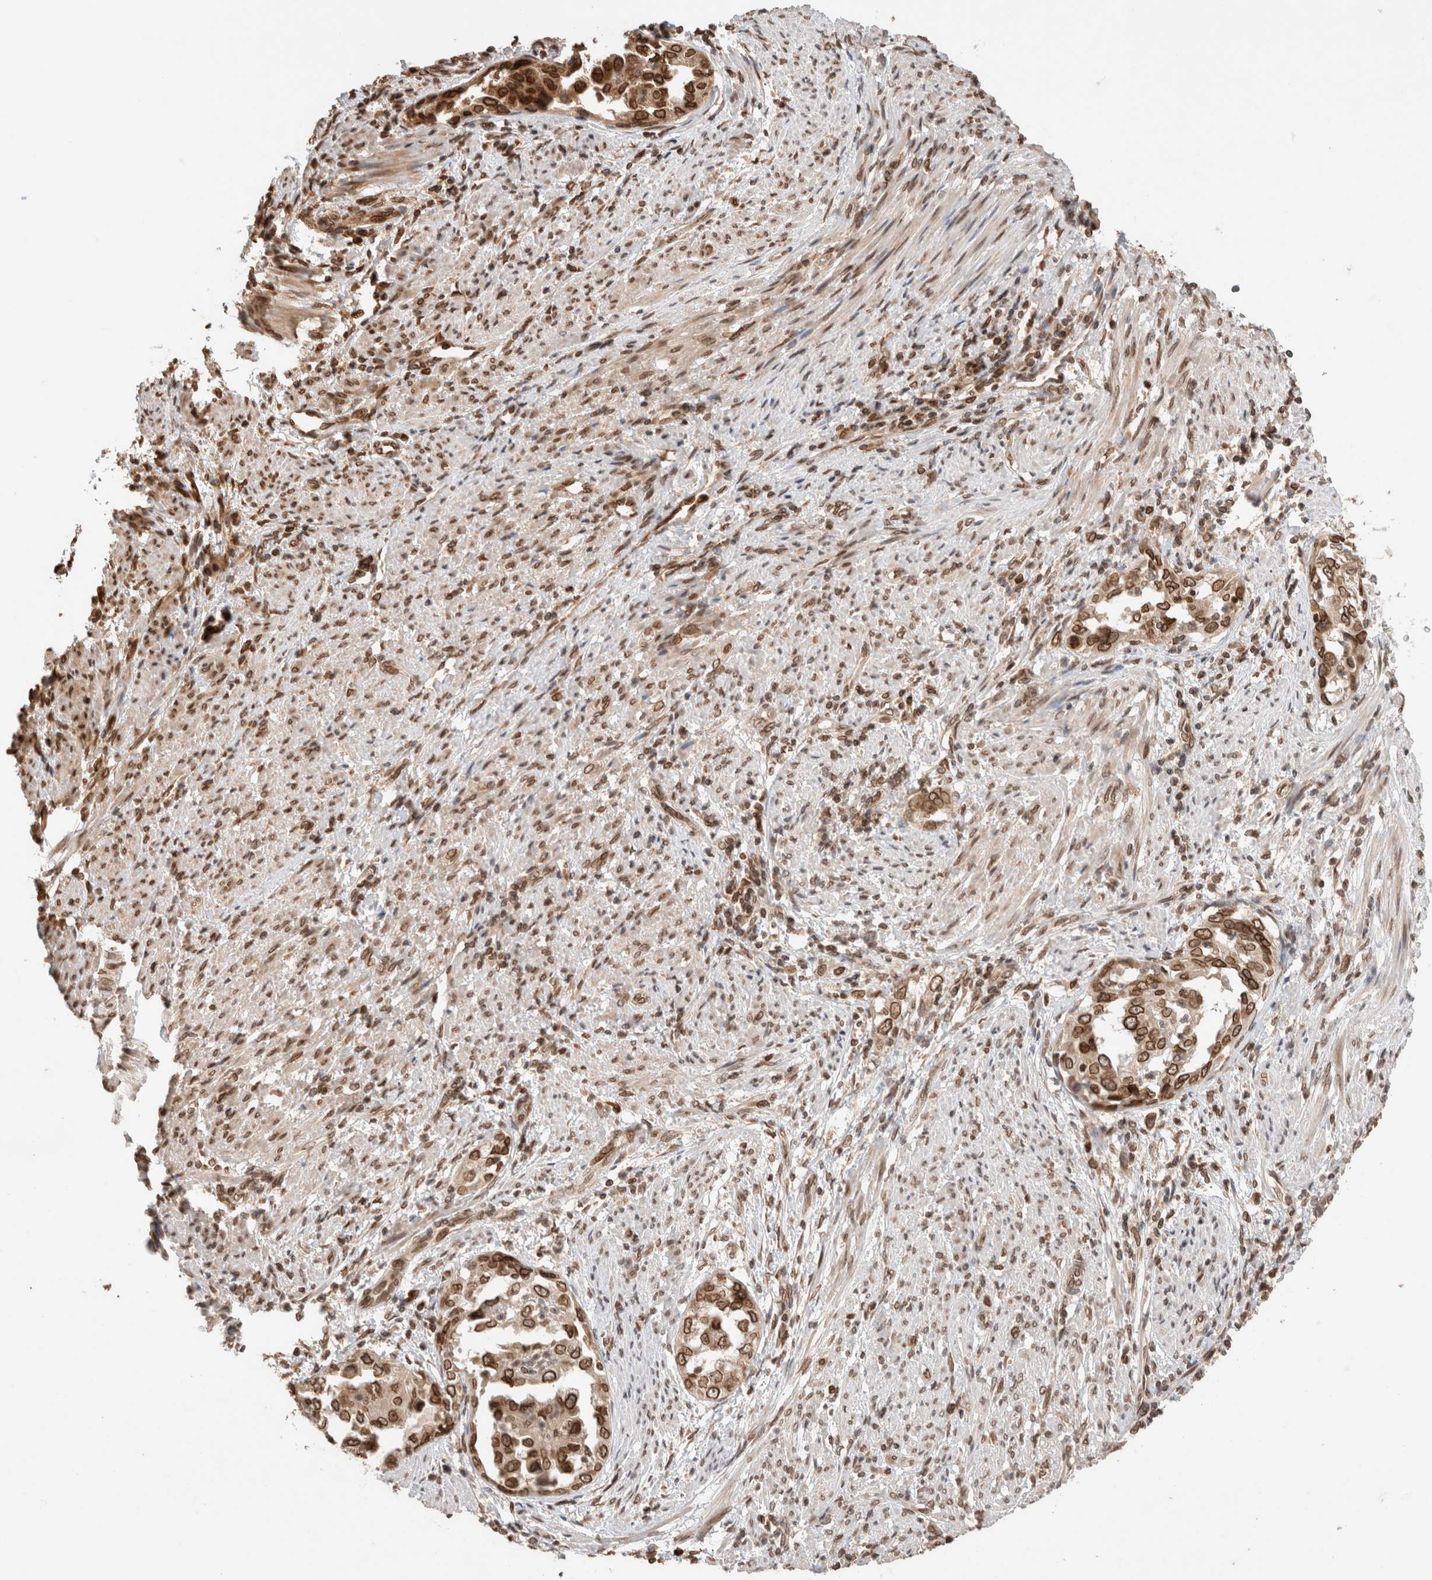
{"staining": {"intensity": "strong", "quantity": ">75%", "location": "cytoplasmic/membranous,nuclear"}, "tissue": "endometrial cancer", "cell_type": "Tumor cells", "image_type": "cancer", "snomed": [{"axis": "morphology", "description": "Adenocarcinoma, NOS"}, {"axis": "topography", "description": "Endometrium"}], "caption": "Immunohistochemical staining of endometrial cancer (adenocarcinoma) reveals strong cytoplasmic/membranous and nuclear protein expression in about >75% of tumor cells.", "gene": "TPR", "patient": {"sex": "female", "age": 85}}